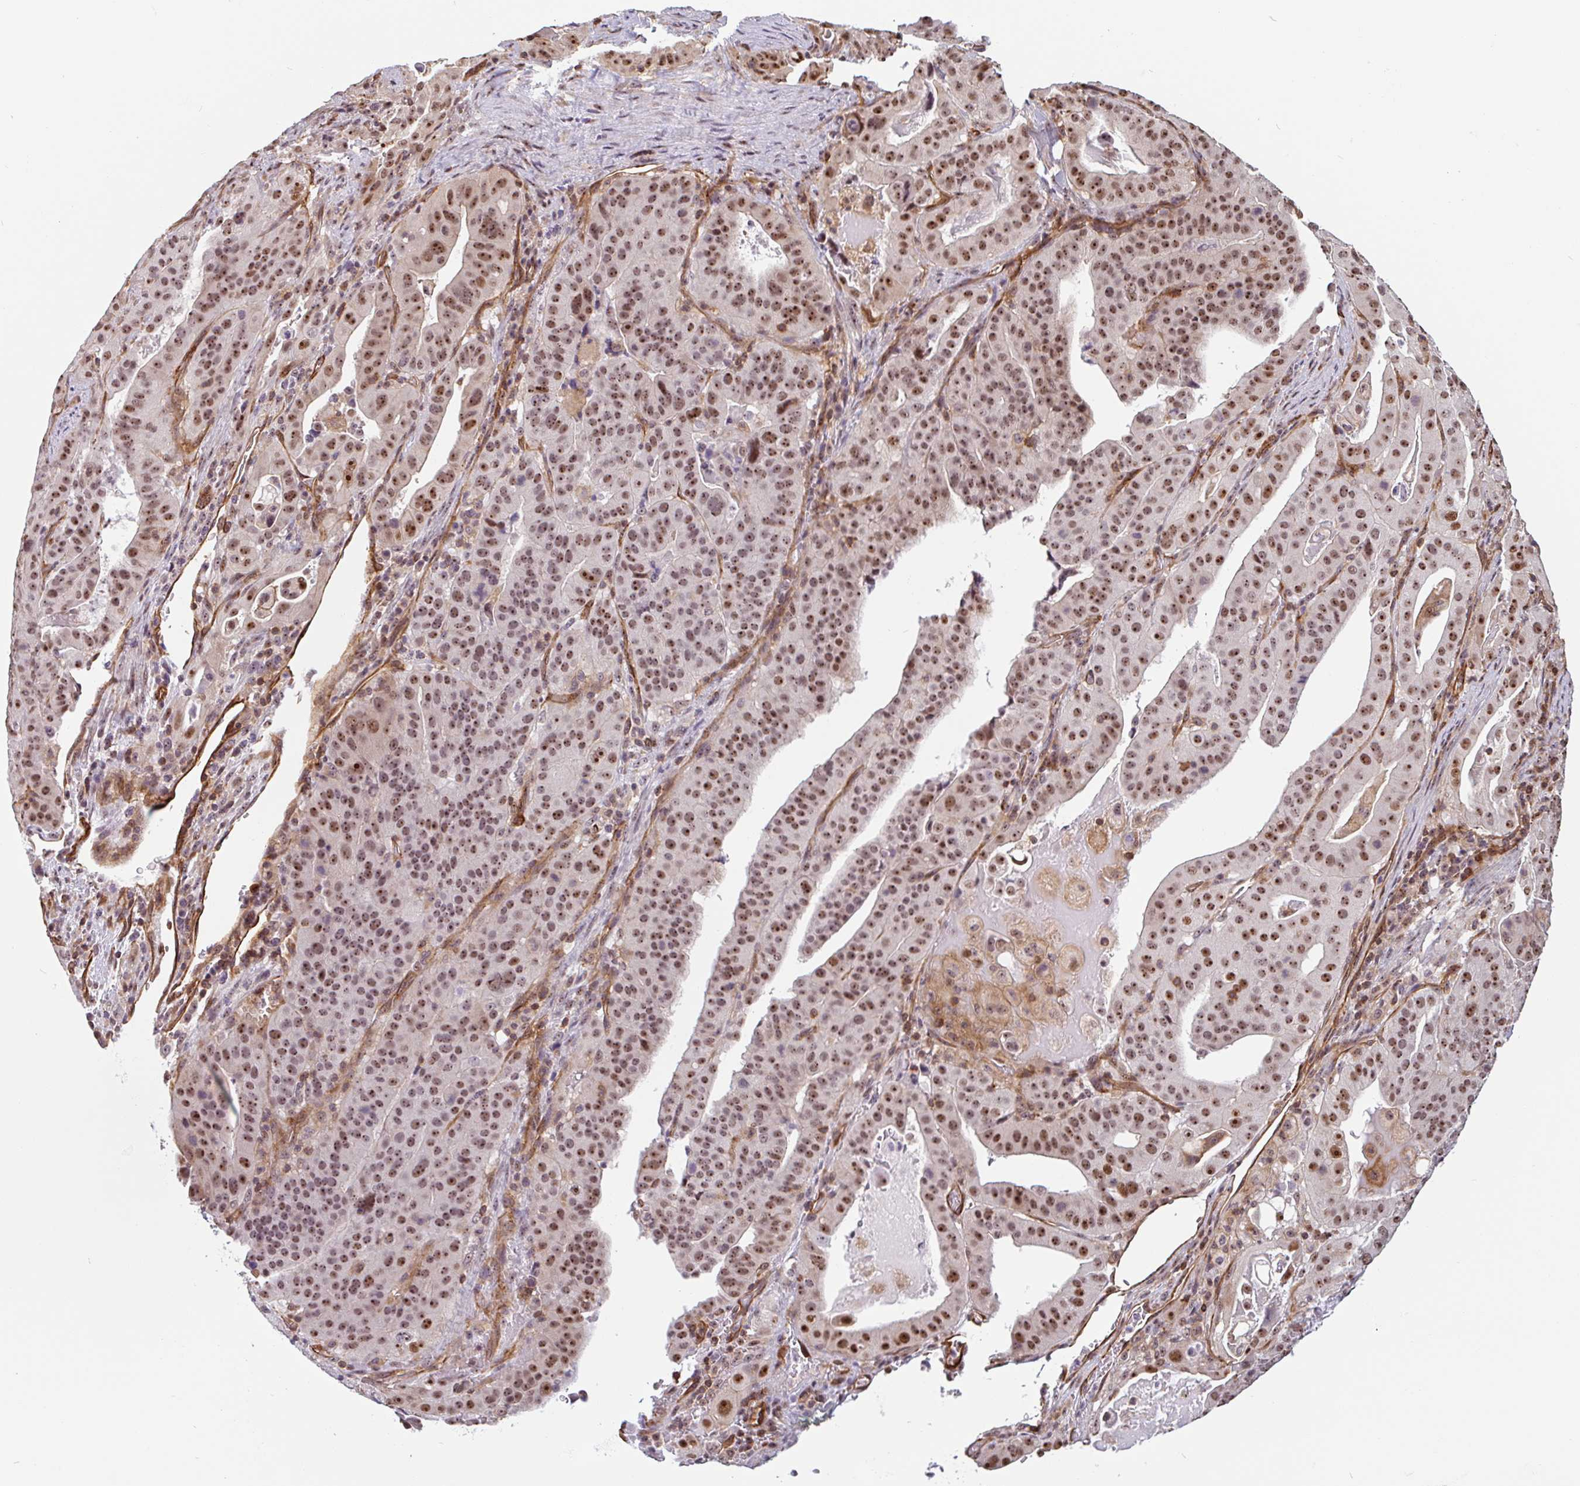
{"staining": {"intensity": "moderate", "quantity": ">75%", "location": "nuclear"}, "tissue": "stomach cancer", "cell_type": "Tumor cells", "image_type": "cancer", "snomed": [{"axis": "morphology", "description": "Adenocarcinoma, NOS"}, {"axis": "topography", "description": "Stomach"}], "caption": "High-power microscopy captured an IHC micrograph of adenocarcinoma (stomach), revealing moderate nuclear expression in about >75% of tumor cells. (IHC, brightfield microscopy, high magnification).", "gene": "ZNF689", "patient": {"sex": "male", "age": 48}}